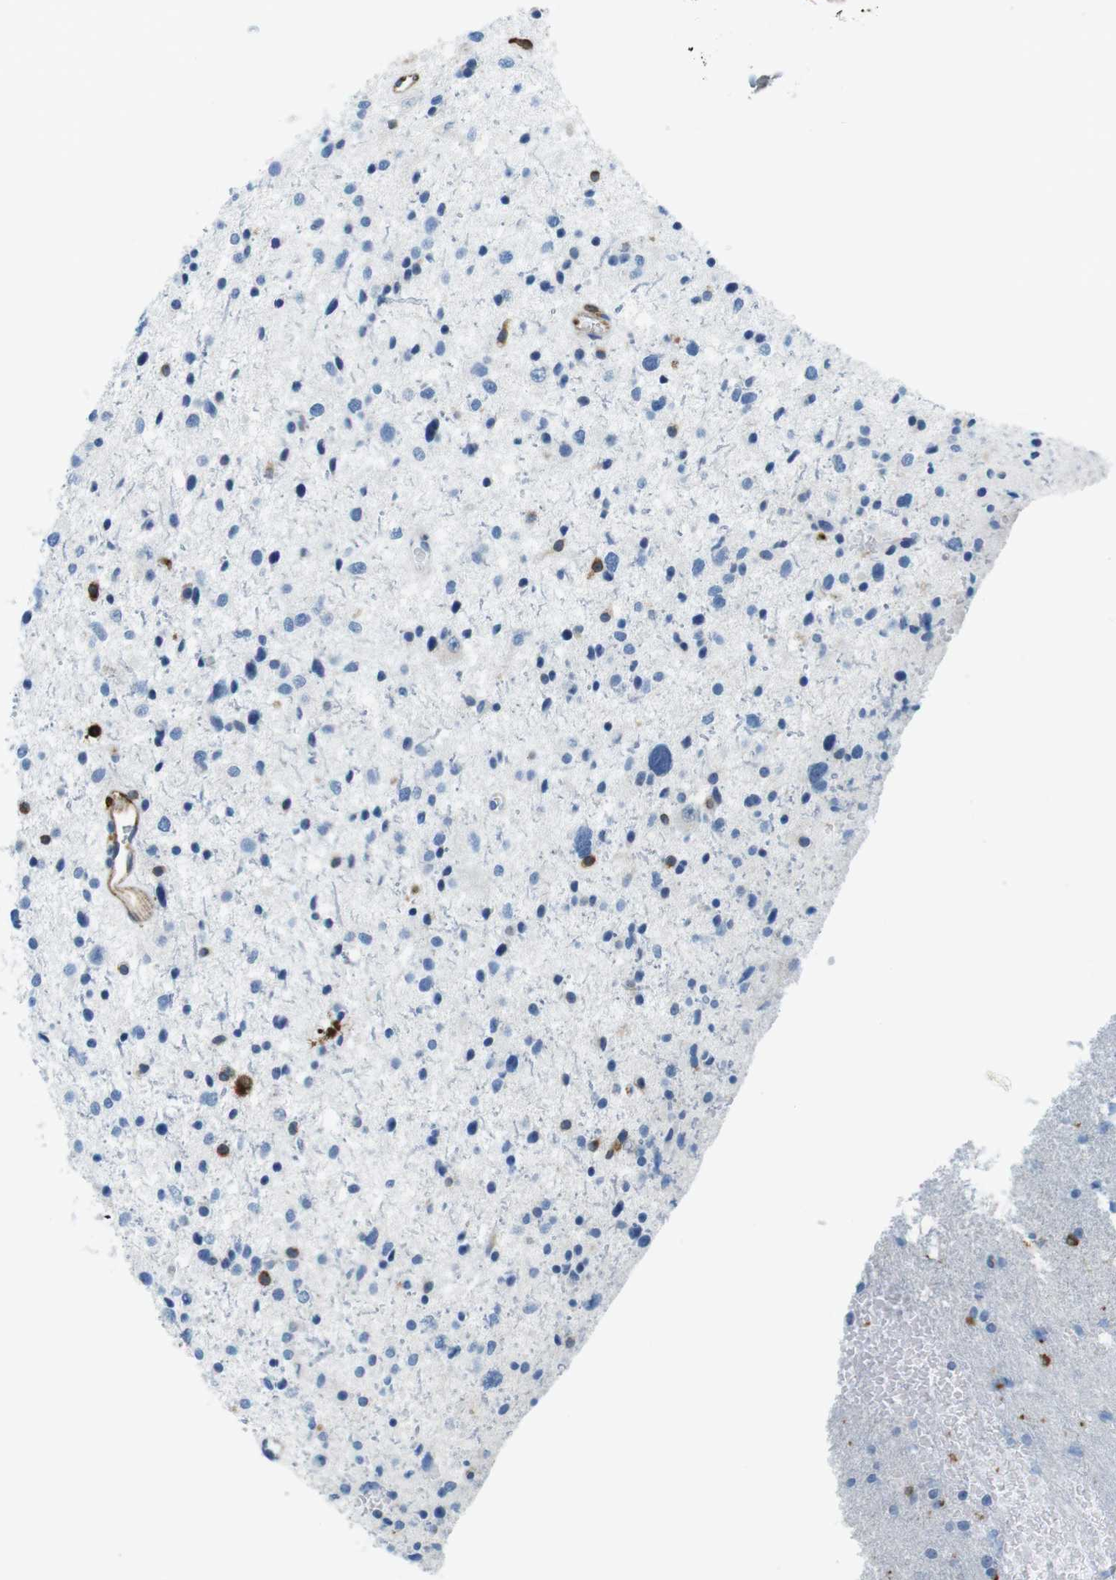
{"staining": {"intensity": "moderate", "quantity": "<25%", "location": "cytoplasmic/membranous"}, "tissue": "glioma", "cell_type": "Tumor cells", "image_type": "cancer", "snomed": [{"axis": "morphology", "description": "Glioma, malignant, Low grade"}, {"axis": "topography", "description": "Brain"}], "caption": "A high-resolution photomicrograph shows immunohistochemistry (IHC) staining of low-grade glioma (malignant), which displays moderate cytoplasmic/membranous expression in about <25% of tumor cells.", "gene": "CIITA", "patient": {"sex": "female", "age": 37}}